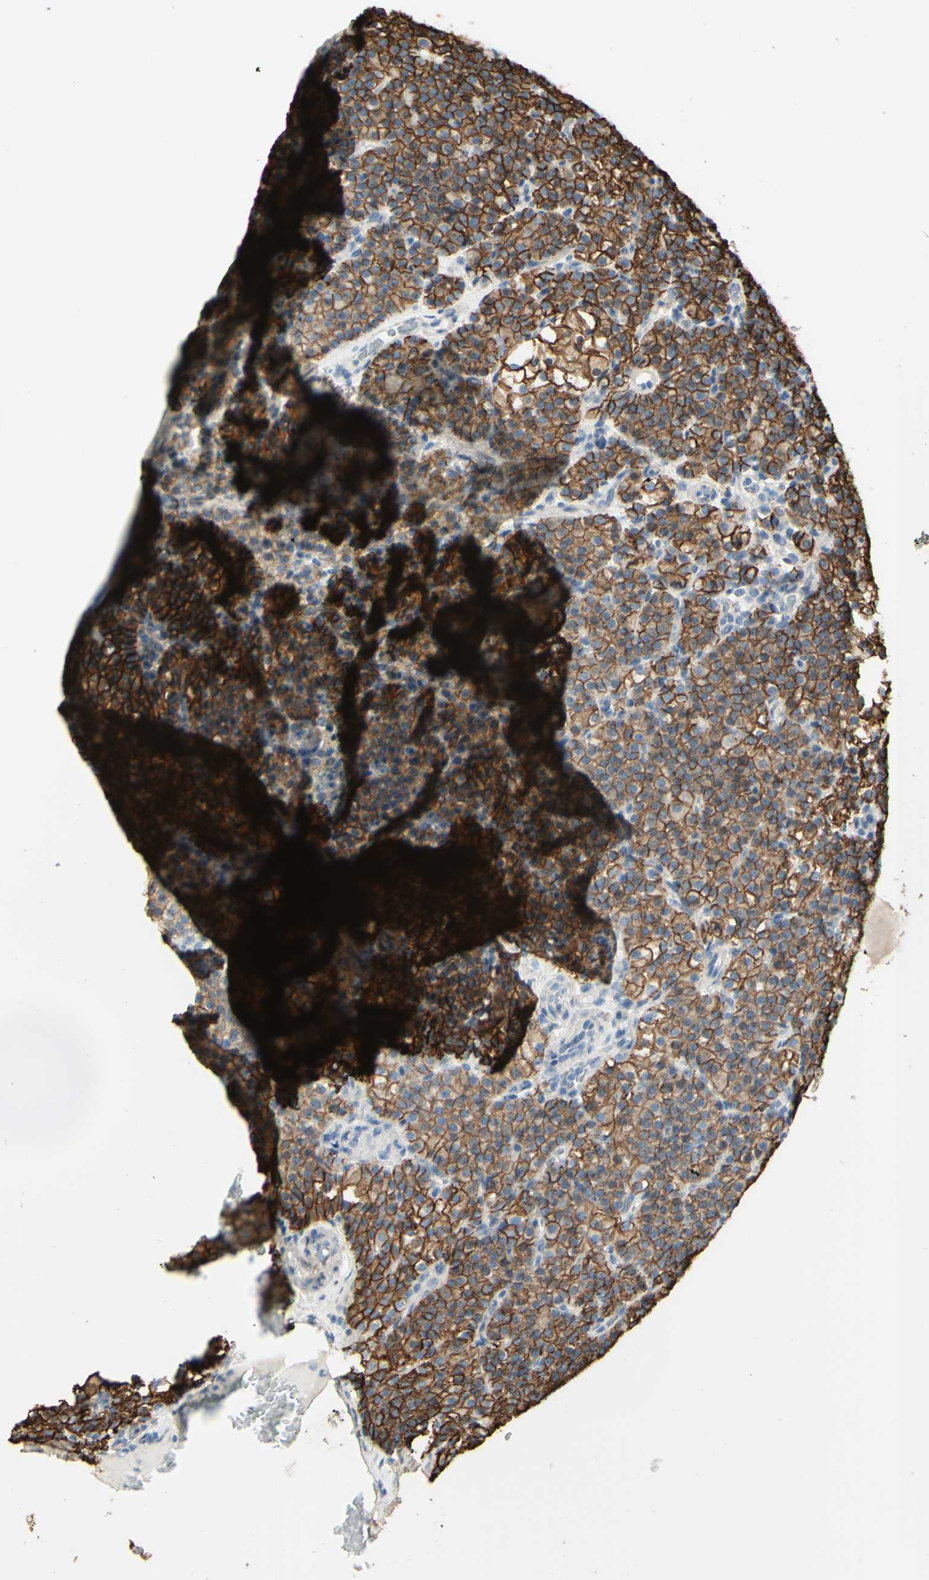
{"staining": {"intensity": "strong", "quantity": ">75%", "location": "cytoplasmic/membranous"}, "tissue": "parathyroid gland", "cell_type": "Glandular cells", "image_type": "normal", "snomed": [{"axis": "morphology", "description": "Normal tissue, NOS"}, {"axis": "topography", "description": "Parathyroid gland"}], "caption": "Immunohistochemistry photomicrograph of normal human parathyroid gland stained for a protein (brown), which reveals high levels of strong cytoplasmic/membranous staining in about >75% of glandular cells.", "gene": "RNF149", "patient": {"sex": "female", "age": 57}}